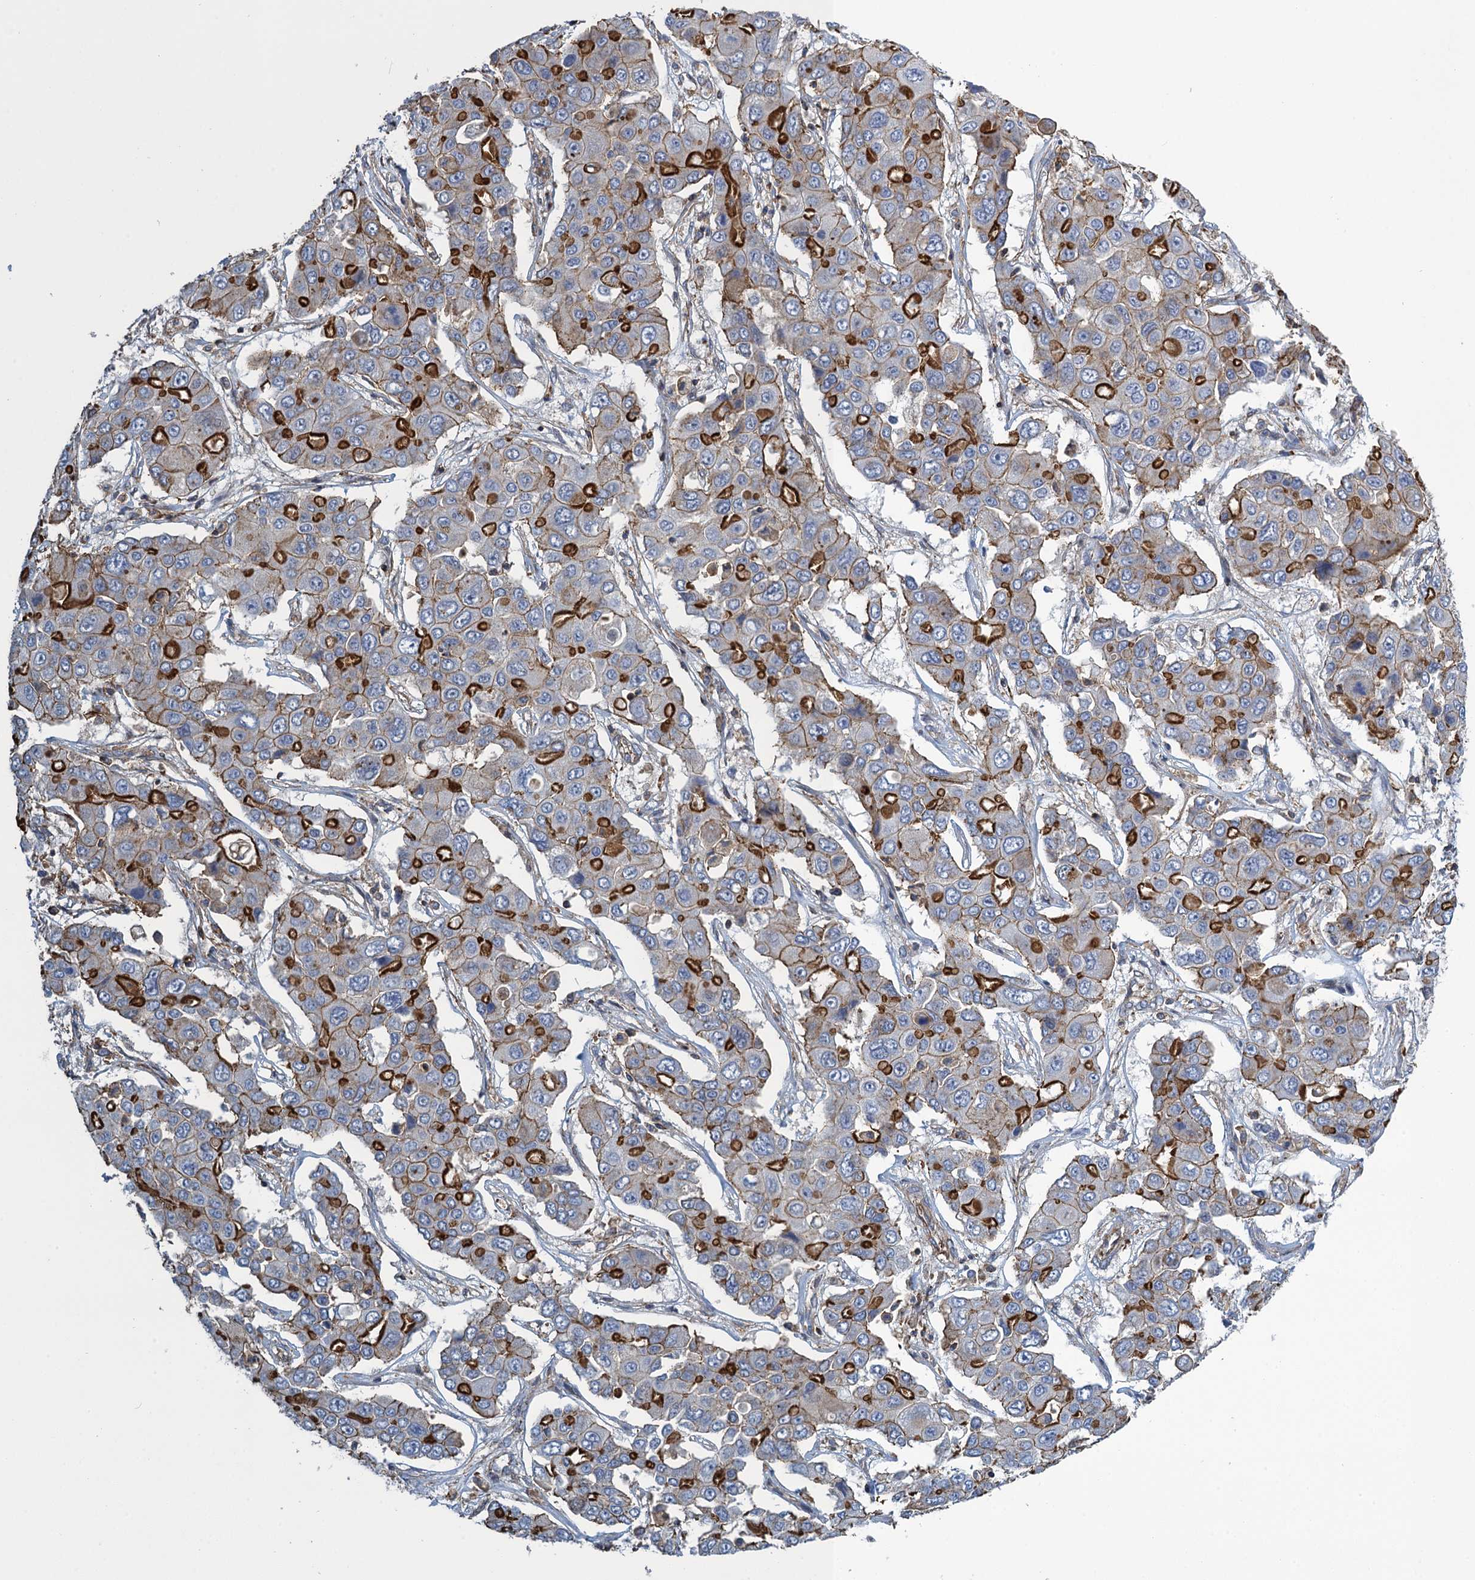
{"staining": {"intensity": "strong", "quantity": "25%-75%", "location": "cytoplasmic/membranous"}, "tissue": "liver cancer", "cell_type": "Tumor cells", "image_type": "cancer", "snomed": [{"axis": "morphology", "description": "Cholangiocarcinoma"}, {"axis": "topography", "description": "Liver"}], "caption": "There is high levels of strong cytoplasmic/membranous expression in tumor cells of cholangiocarcinoma (liver), as demonstrated by immunohistochemical staining (brown color).", "gene": "PROSER2", "patient": {"sex": "male", "age": 67}}